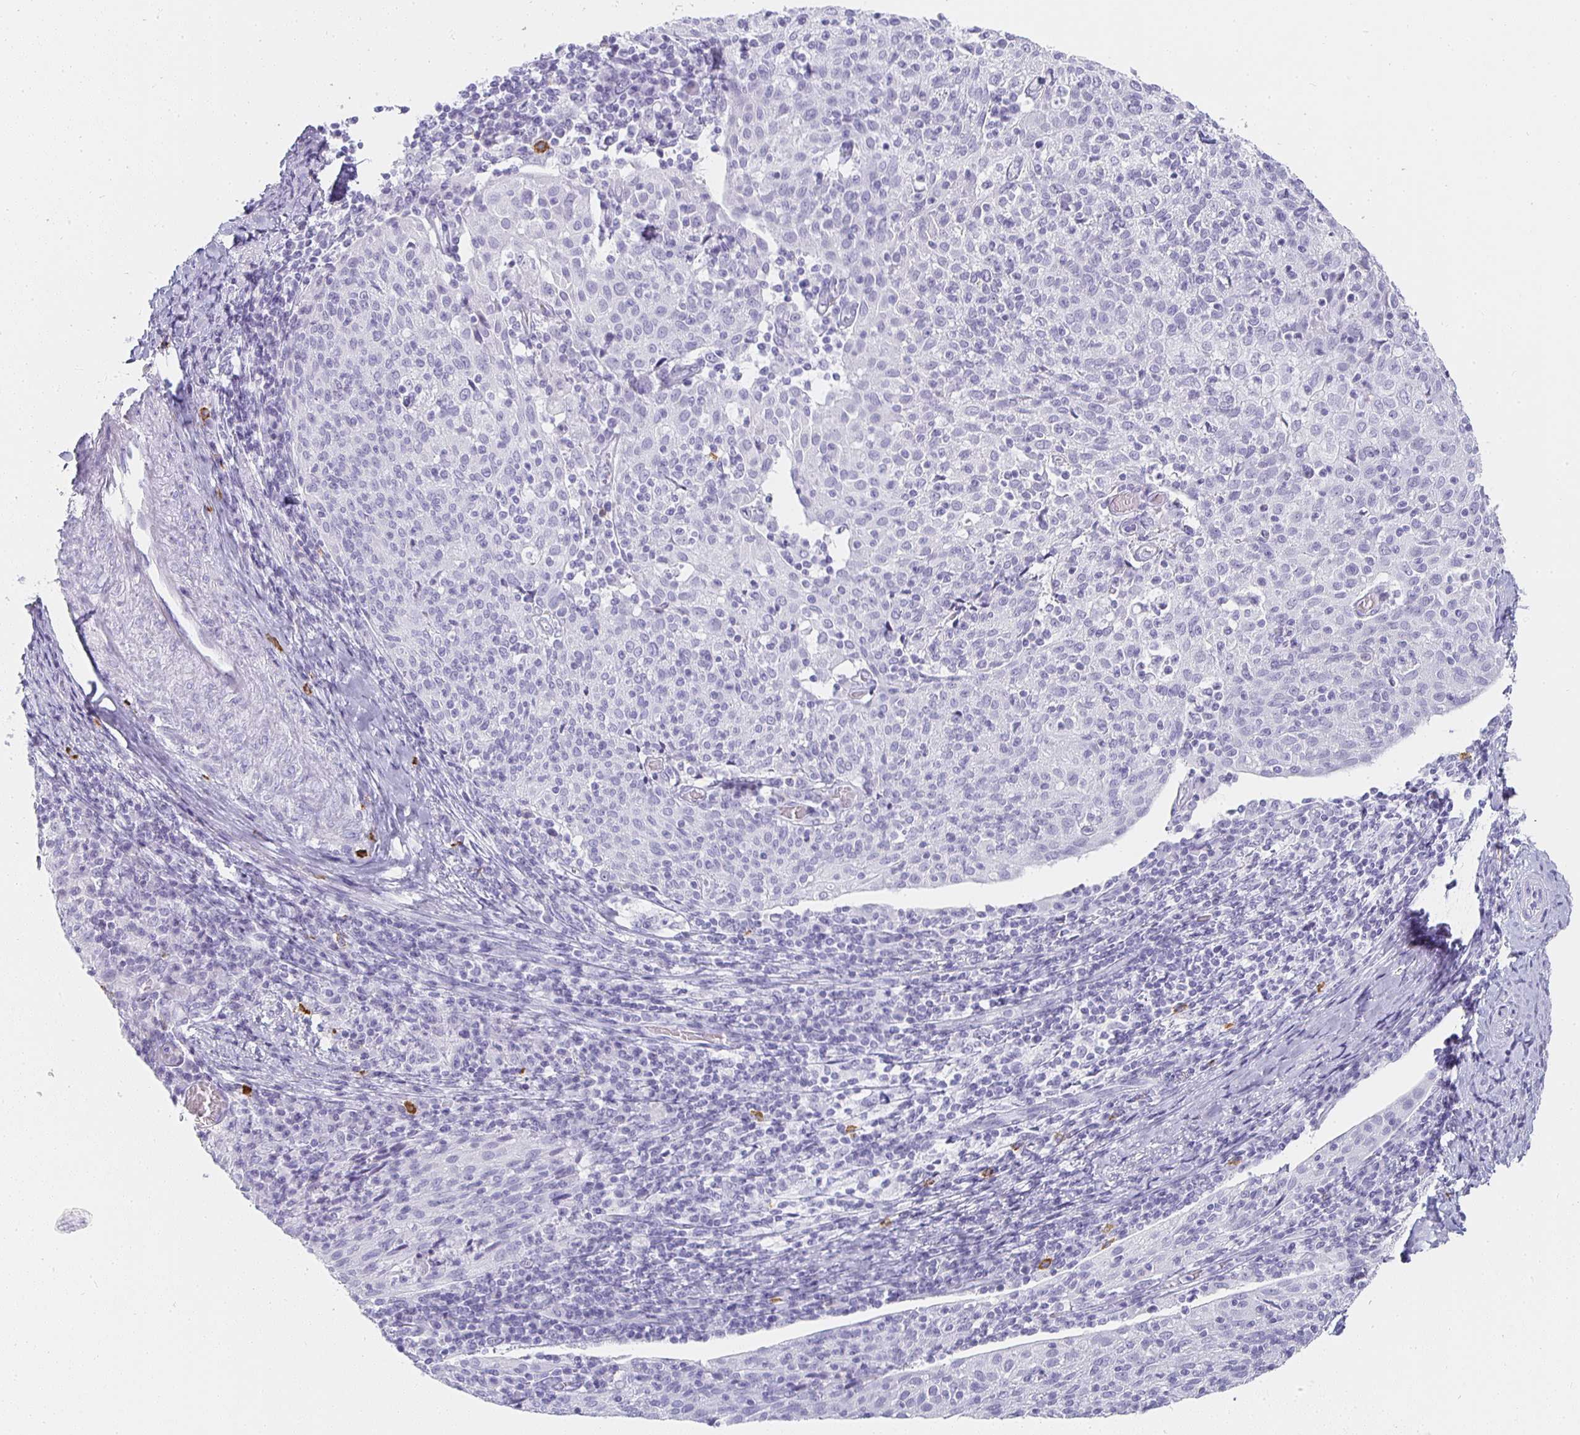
{"staining": {"intensity": "negative", "quantity": "none", "location": "none"}, "tissue": "cervical cancer", "cell_type": "Tumor cells", "image_type": "cancer", "snomed": [{"axis": "morphology", "description": "Squamous cell carcinoma, NOS"}, {"axis": "topography", "description": "Cervix"}], "caption": "The image exhibits no significant expression in tumor cells of cervical squamous cell carcinoma. (DAB immunohistochemistry with hematoxylin counter stain).", "gene": "TPSD1", "patient": {"sex": "female", "age": 52}}